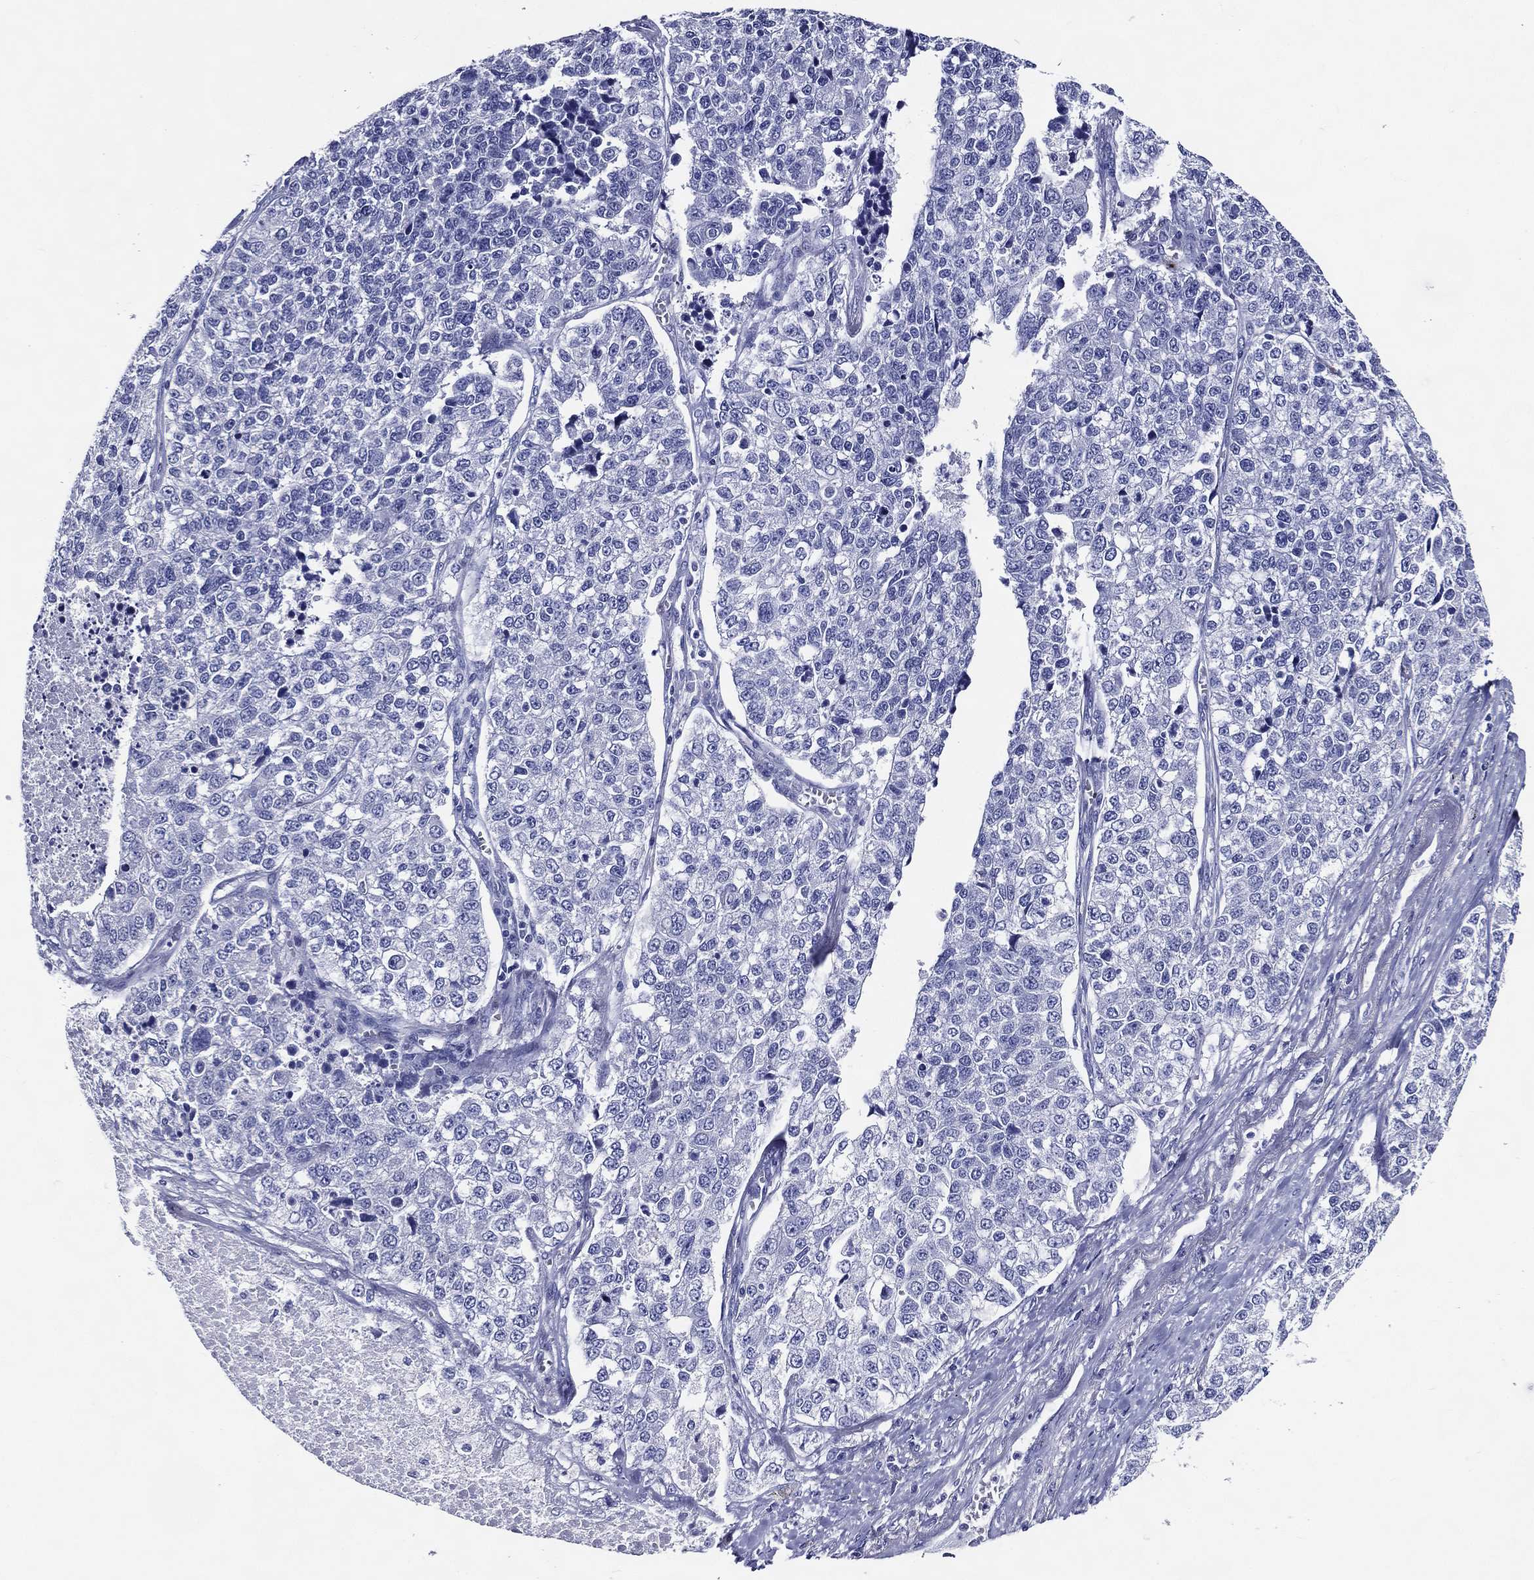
{"staining": {"intensity": "negative", "quantity": "none", "location": "none"}, "tissue": "lung cancer", "cell_type": "Tumor cells", "image_type": "cancer", "snomed": [{"axis": "morphology", "description": "Adenocarcinoma, NOS"}, {"axis": "topography", "description": "Lung"}], "caption": "Adenocarcinoma (lung) was stained to show a protein in brown. There is no significant staining in tumor cells.", "gene": "ACE2", "patient": {"sex": "male", "age": 49}}